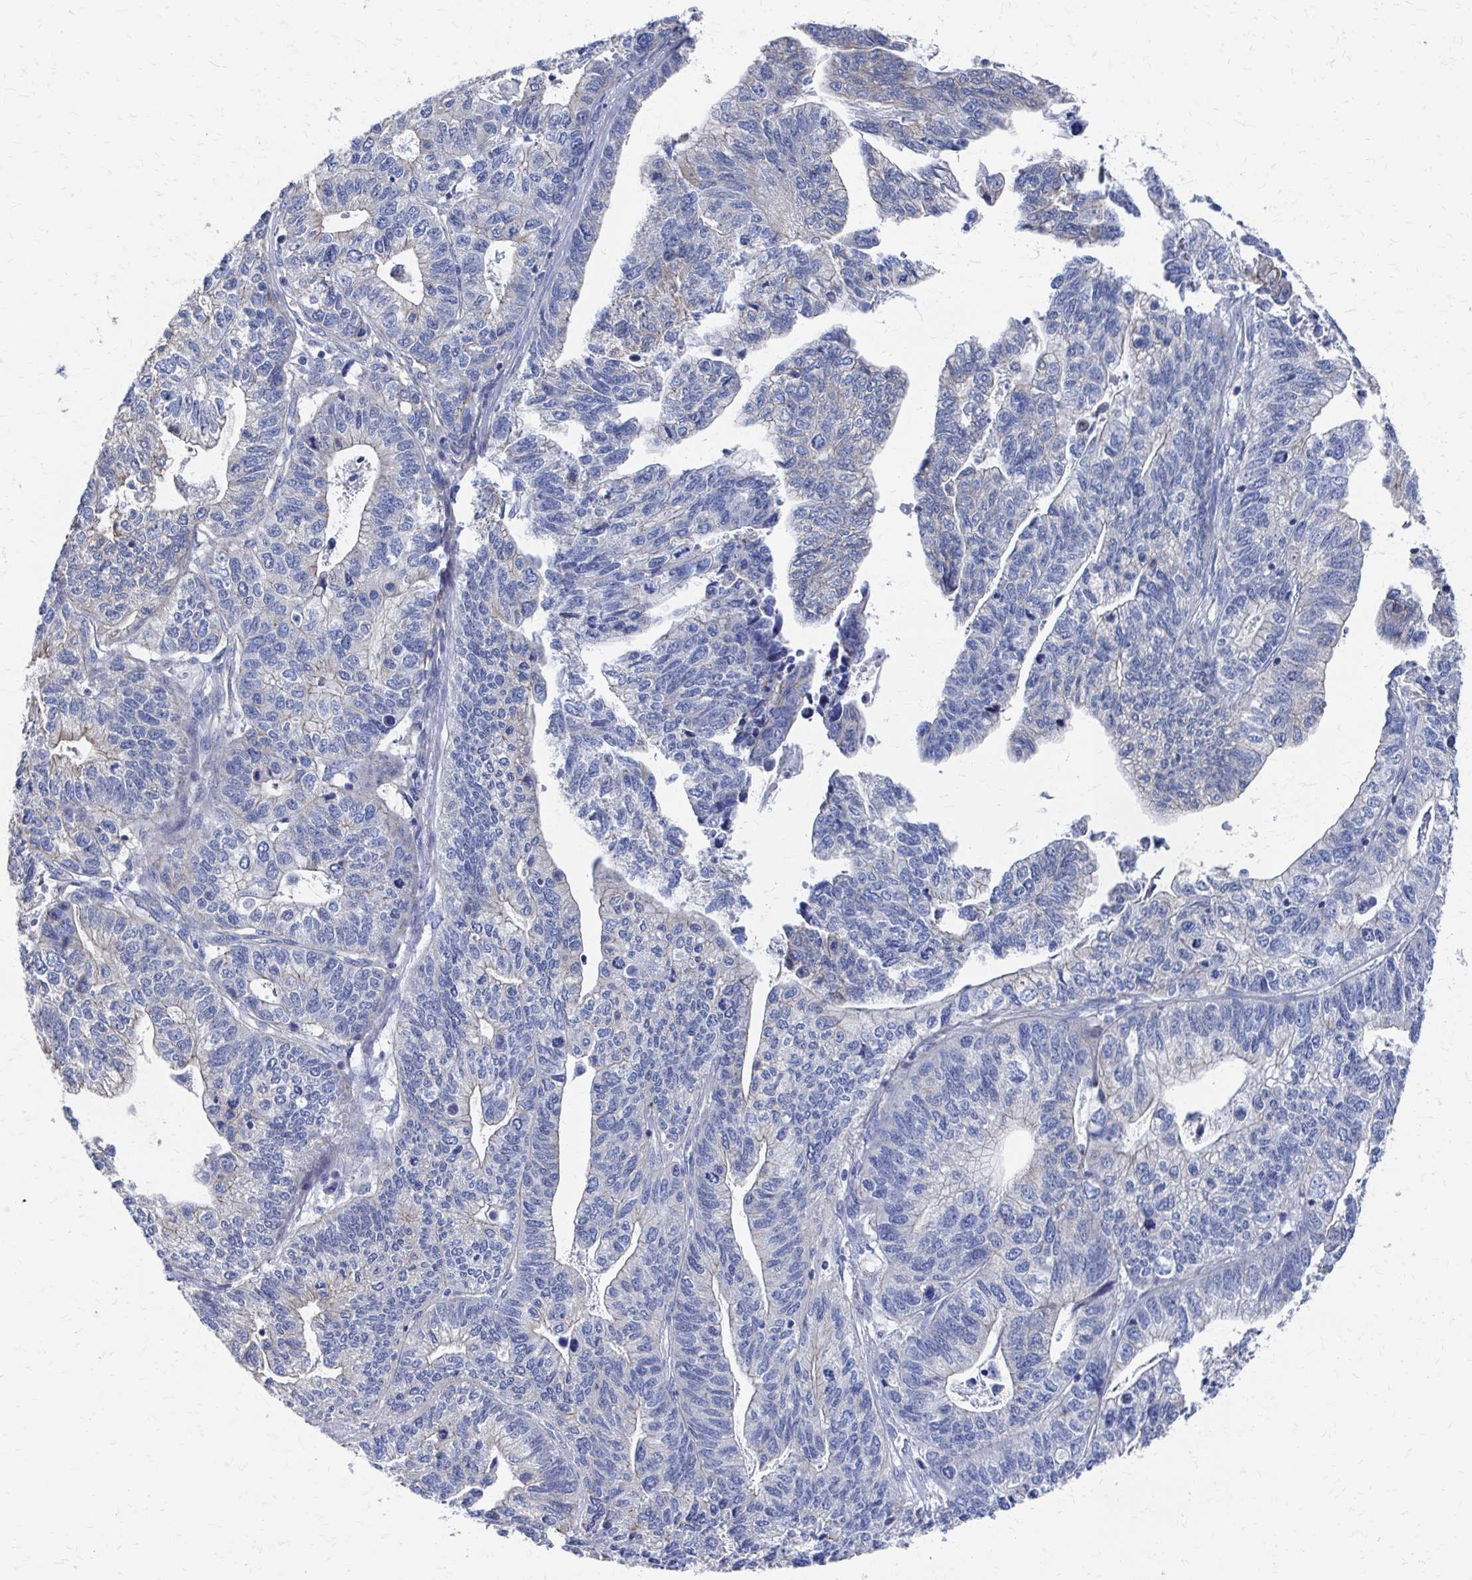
{"staining": {"intensity": "negative", "quantity": "none", "location": "none"}, "tissue": "stomach cancer", "cell_type": "Tumor cells", "image_type": "cancer", "snomed": [{"axis": "morphology", "description": "Adenocarcinoma, NOS"}, {"axis": "topography", "description": "Stomach, upper"}], "caption": "This is an IHC micrograph of stomach adenocarcinoma. There is no expression in tumor cells.", "gene": "PLEKHG7", "patient": {"sex": "female", "age": 67}}